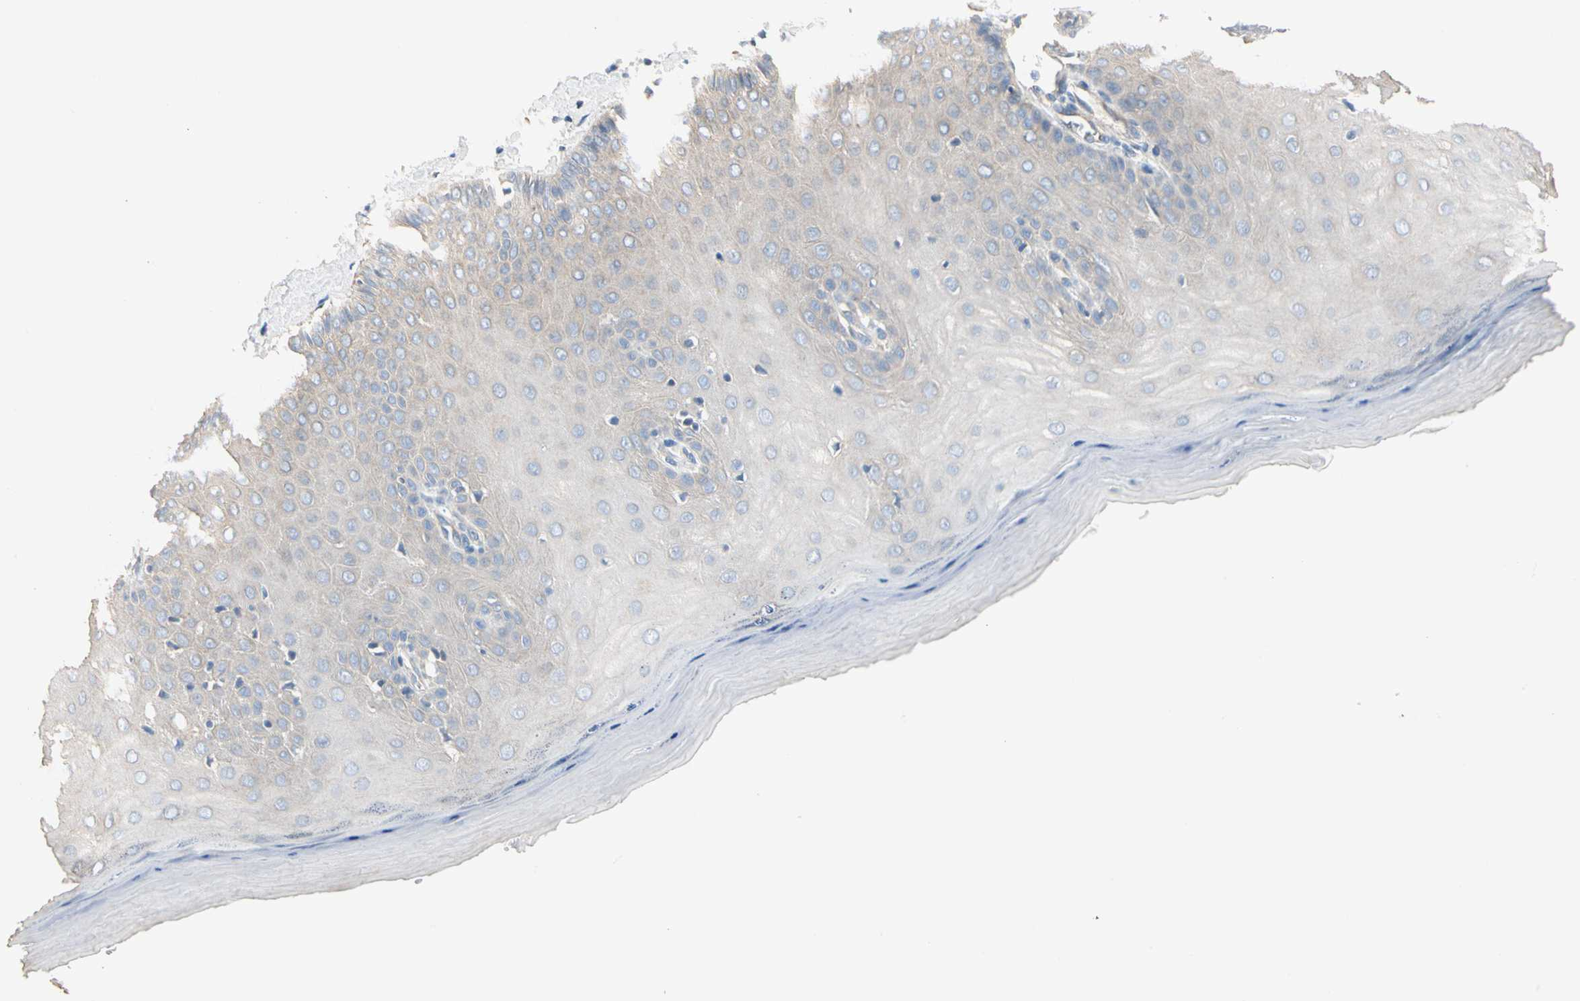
{"staining": {"intensity": "weak", "quantity": "25%-75%", "location": "cytoplasmic/membranous"}, "tissue": "cervix", "cell_type": "Squamous epithelial cells", "image_type": "normal", "snomed": [{"axis": "morphology", "description": "Normal tissue, NOS"}, {"axis": "topography", "description": "Cervix"}], "caption": "Protein expression analysis of unremarkable human cervix reveals weak cytoplasmic/membranous staining in about 25%-75% of squamous epithelial cells.", "gene": "GPR153", "patient": {"sex": "female", "age": 55}}